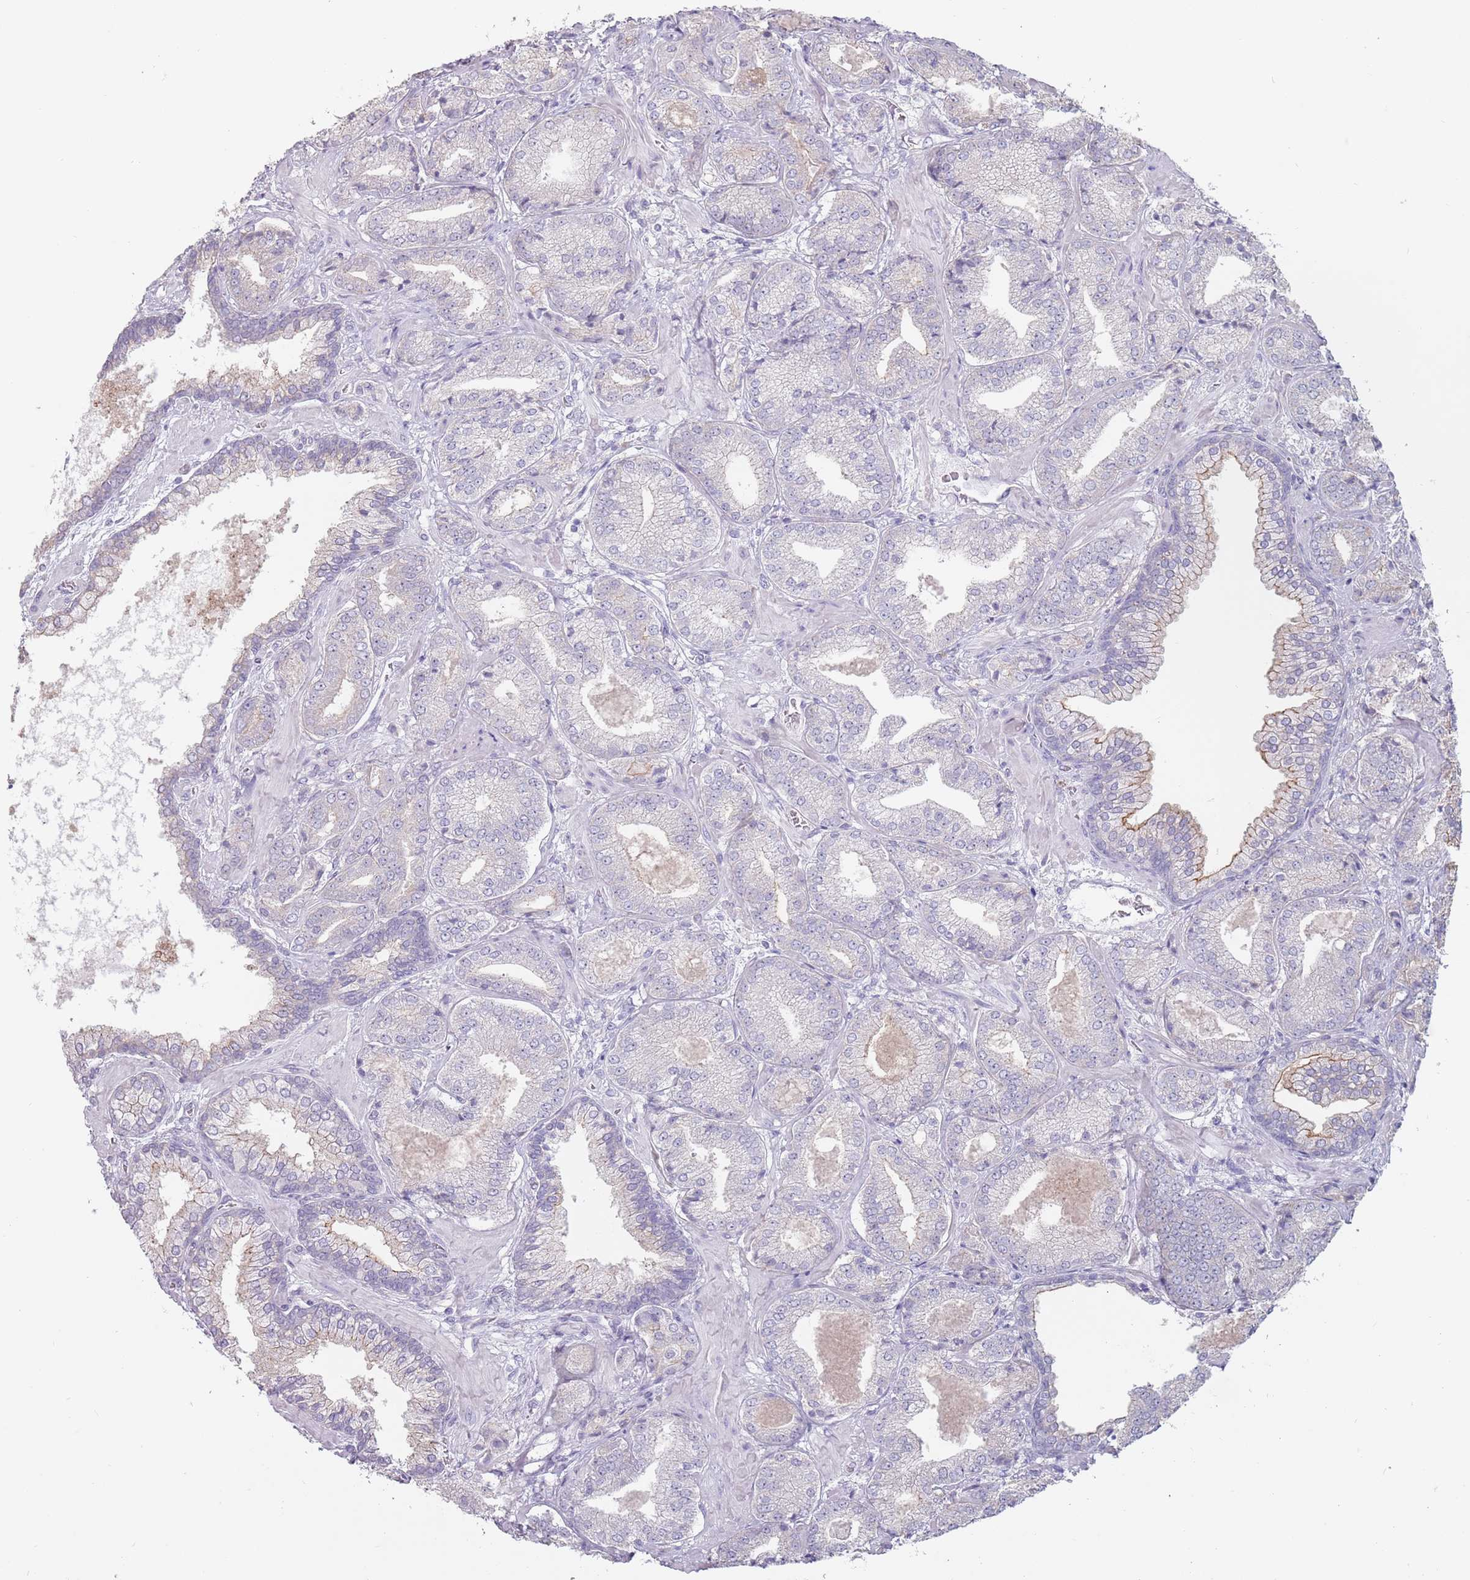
{"staining": {"intensity": "negative", "quantity": "none", "location": "none"}, "tissue": "prostate cancer", "cell_type": "Tumor cells", "image_type": "cancer", "snomed": [{"axis": "morphology", "description": "Adenocarcinoma, High grade"}, {"axis": "topography", "description": "Prostate"}], "caption": "Immunohistochemistry (IHC) photomicrograph of human prostate cancer (high-grade adenocarcinoma) stained for a protein (brown), which demonstrates no staining in tumor cells.", "gene": "STYK1", "patient": {"sex": "male", "age": 63}}